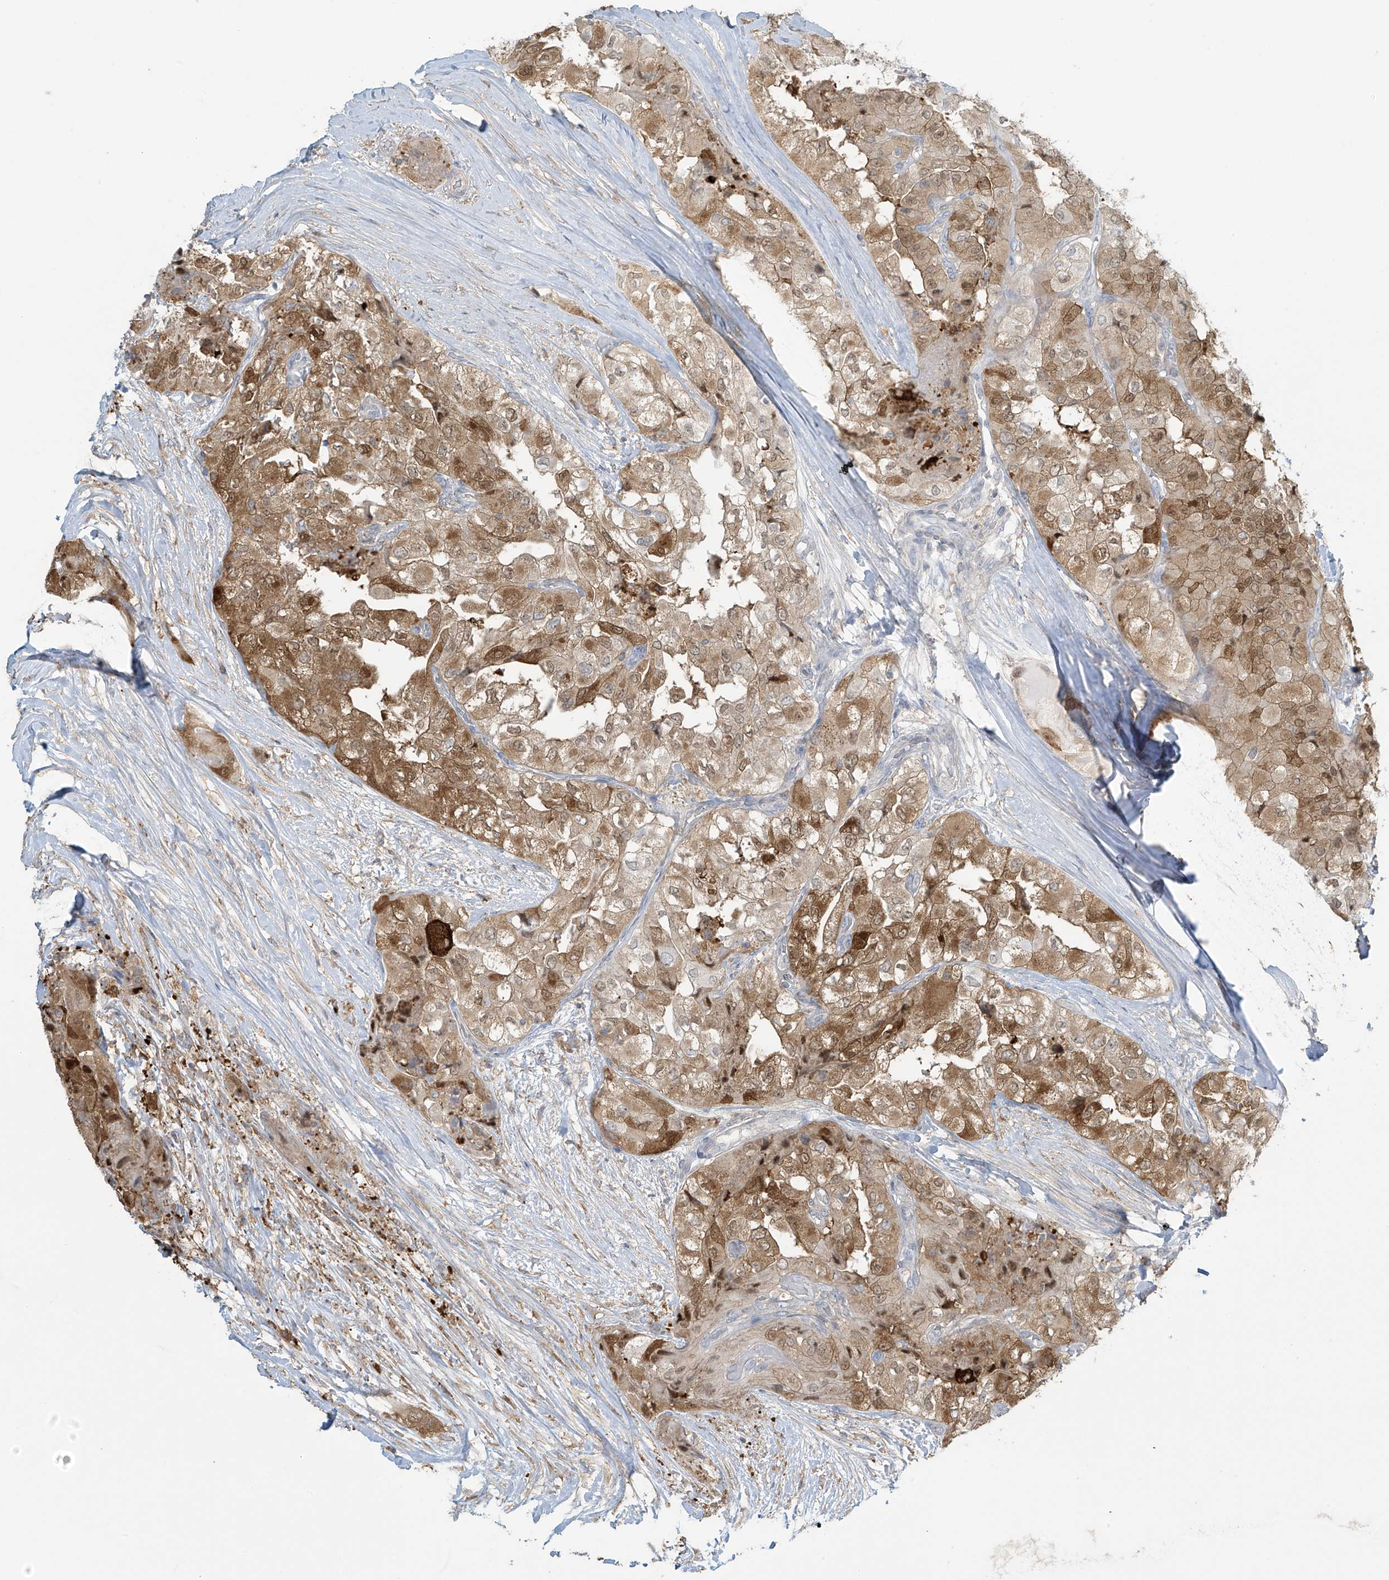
{"staining": {"intensity": "moderate", "quantity": "25%-75%", "location": "cytoplasmic/membranous,nuclear"}, "tissue": "thyroid cancer", "cell_type": "Tumor cells", "image_type": "cancer", "snomed": [{"axis": "morphology", "description": "Papillary adenocarcinoma, NOS"}, {"axis": "topography", "description": "Thyroid gland"}], "caption": "Thyroid cancer tissue exhibits moderate cytoplasmic/membranous and nuclear staining in approximately 25%-75% of tumor cells, visualized by immunohistochemistry.", "gene": "TAGAP", "patient": {"sex": "female", "age": 59}}